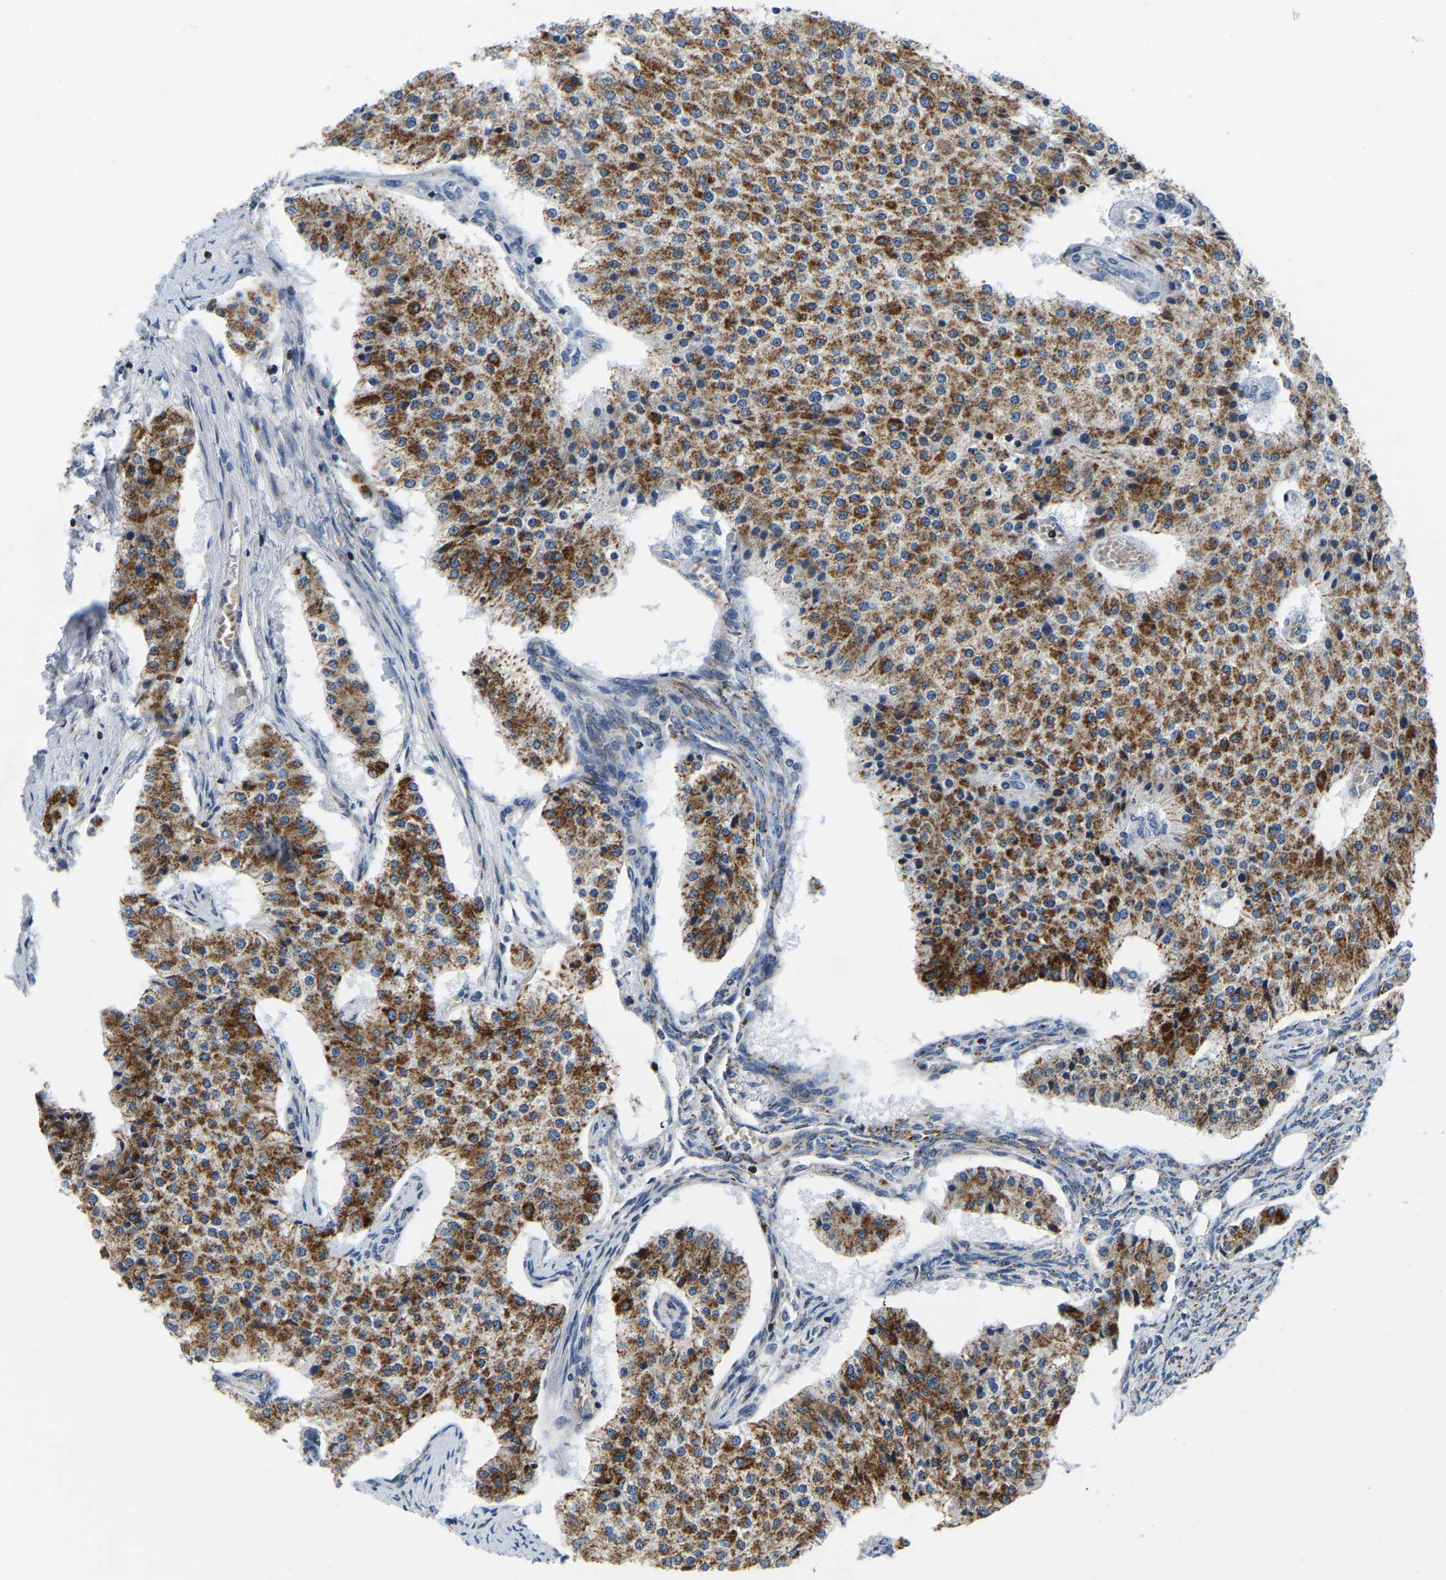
{"staining": {"intensity": "strong", "quantity": ">75%", "location": "cytoplasmic/membranous"}, "tissue": "carcinoid", "cell_type": "Tumor cells", "image_type": "cancer", "snomed": [{"axis": "morphology", "description": "Carcinoid, malignant, NOS"}, {"axis": "topography", "description": "Colon"}], "caption": "Brown immunohistochemical staining in human carcinoid displays strong cytoplasmic/membranous staining in about >75% of tumor cells.", "gene": "SFXN1", "patient": {"sex": "female", "age": 52}}